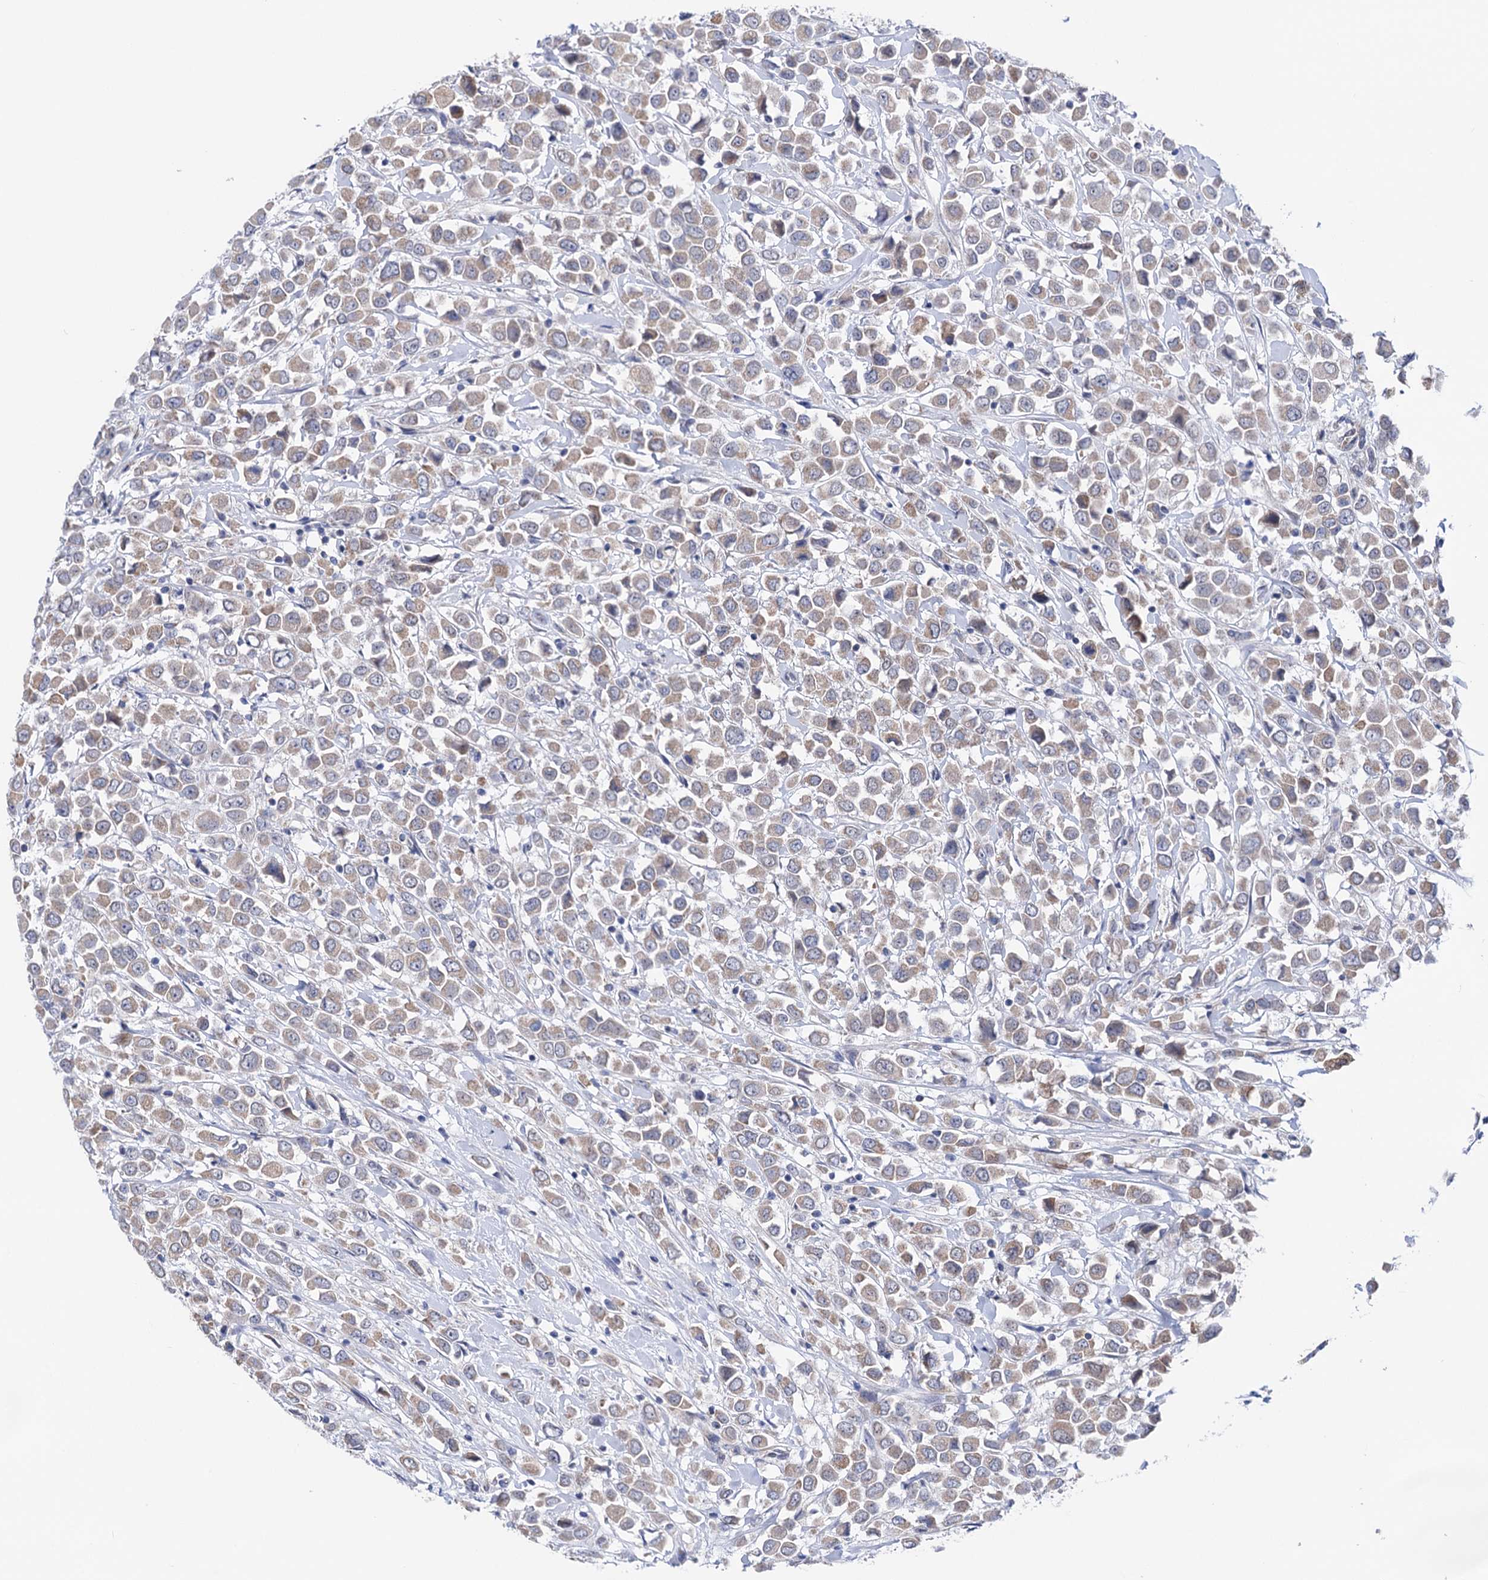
{"staining": {"intensity": "weak", "quantity": ">75%", "location": "cytoplasmic/membranous"}, "tissue": "breast cancer", "cell_type": "Tumor cells", "image_type": "cancer", "snomed": [{"axis": "morphology", "description": "Duct carcinoma"}, {"axis": "topography", "description": "Breast"}], "caption": "Immunohistochemical staining of infiltrating ductal carcinoma (breast) shows weak cytoplasmic/membranous protein positivity in about >75% of tumor cells. Using DAB (brown) and hematoxylin (blue) stains, captured at high magnification using brightfield microscopy.", "gene": "SUCLA2", "patient": {"sex": "female", "age": 61}}